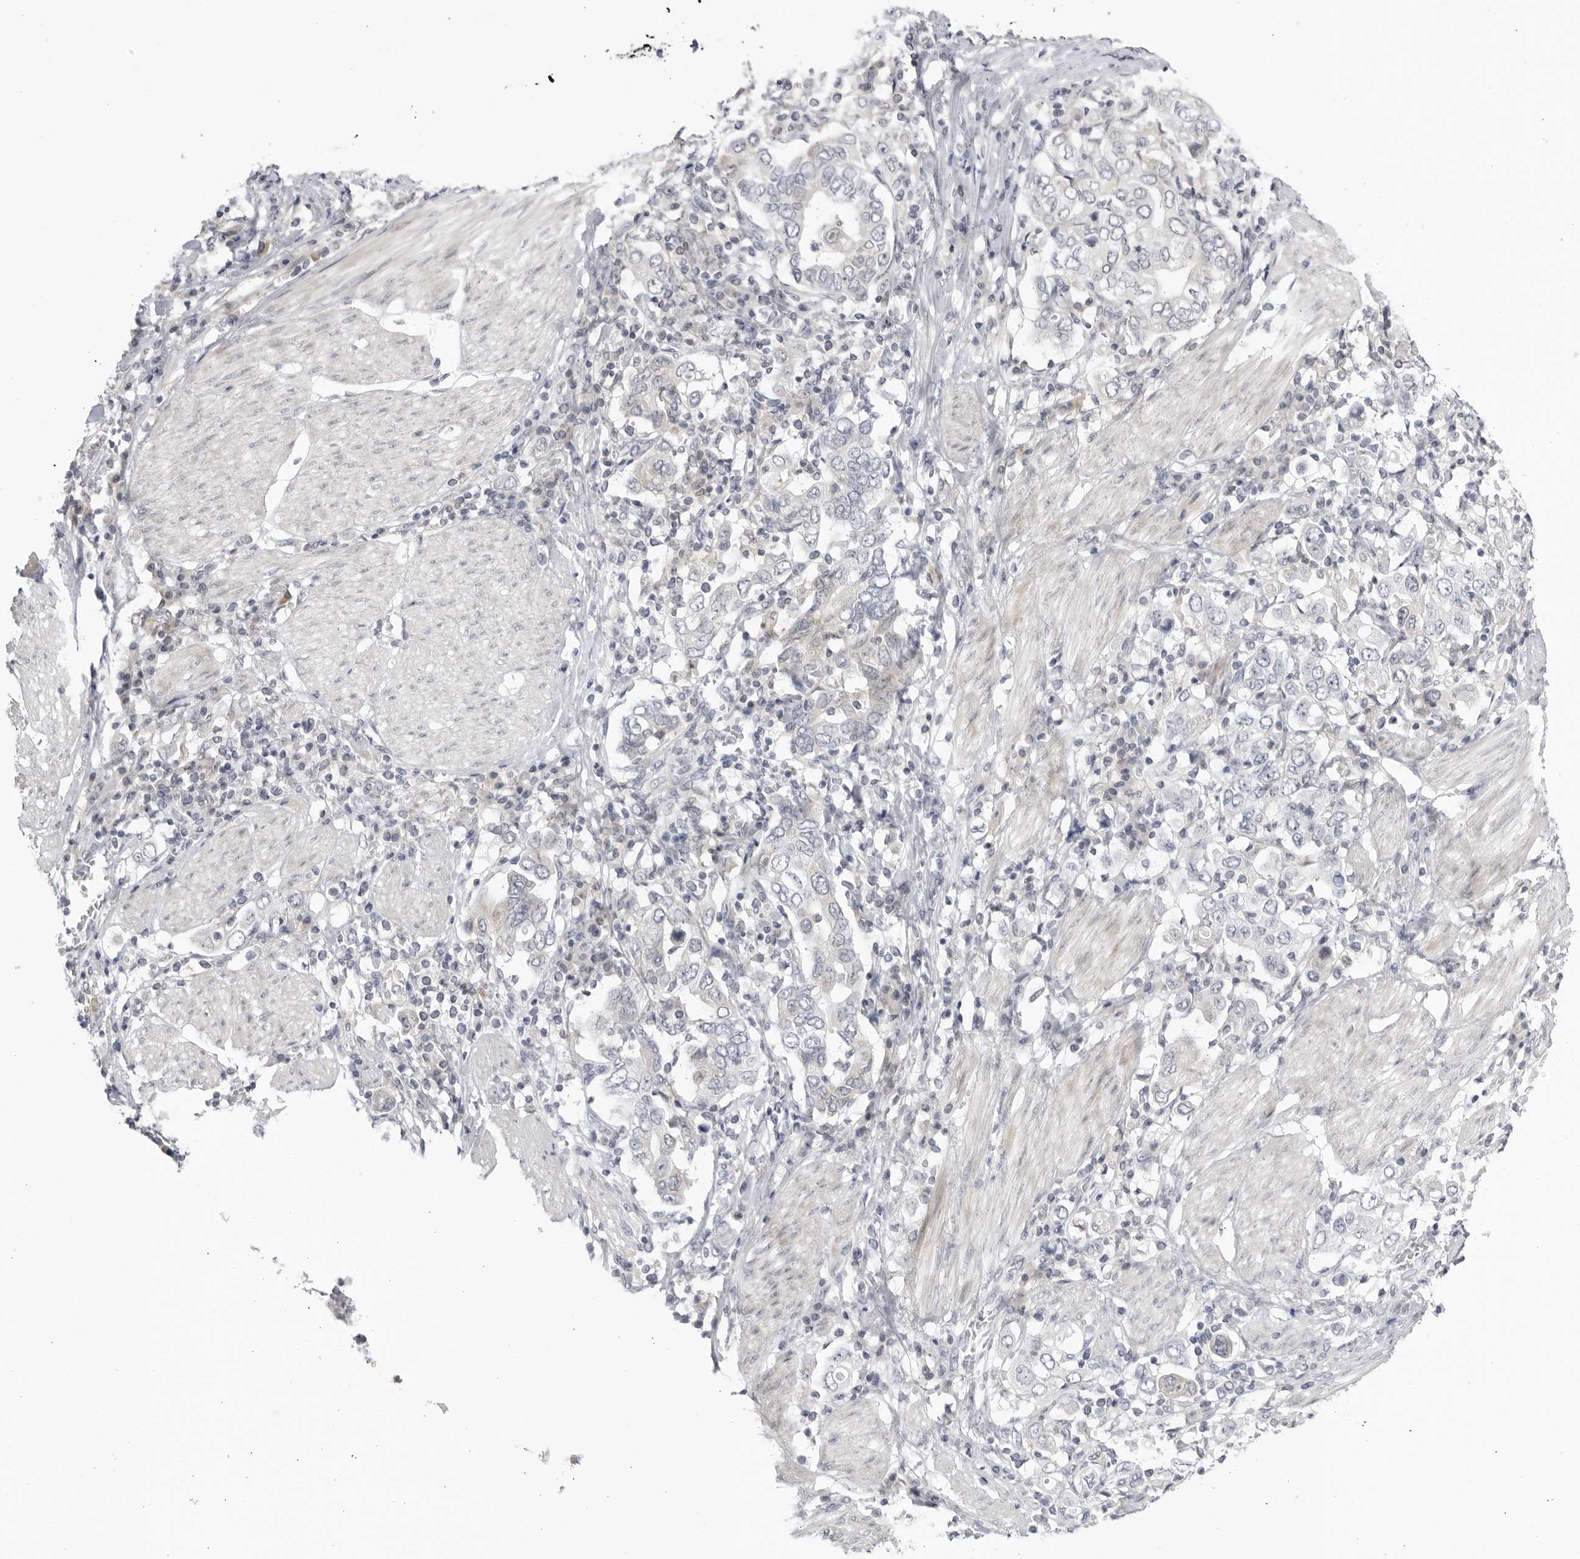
{"staining": {"intensity": "negative", "quantity": "none", "location": "none"}, "tissue": "stomach cancer", "cell_type": "Tumor cells", "image_type": "cancer", "snomed": [{"axis": "morphology", "description": "Adenocarcinoma, NOS"}, {"axis": "topography", "description": "Stomach, upper"}], "caption": "DAB immunohistochemical staining of human adenocarcinoma (stomach) reveals no significant staining in tumor cells.", "gene": "CNBD1", "patient": {"sex": "male", "age": 62}}